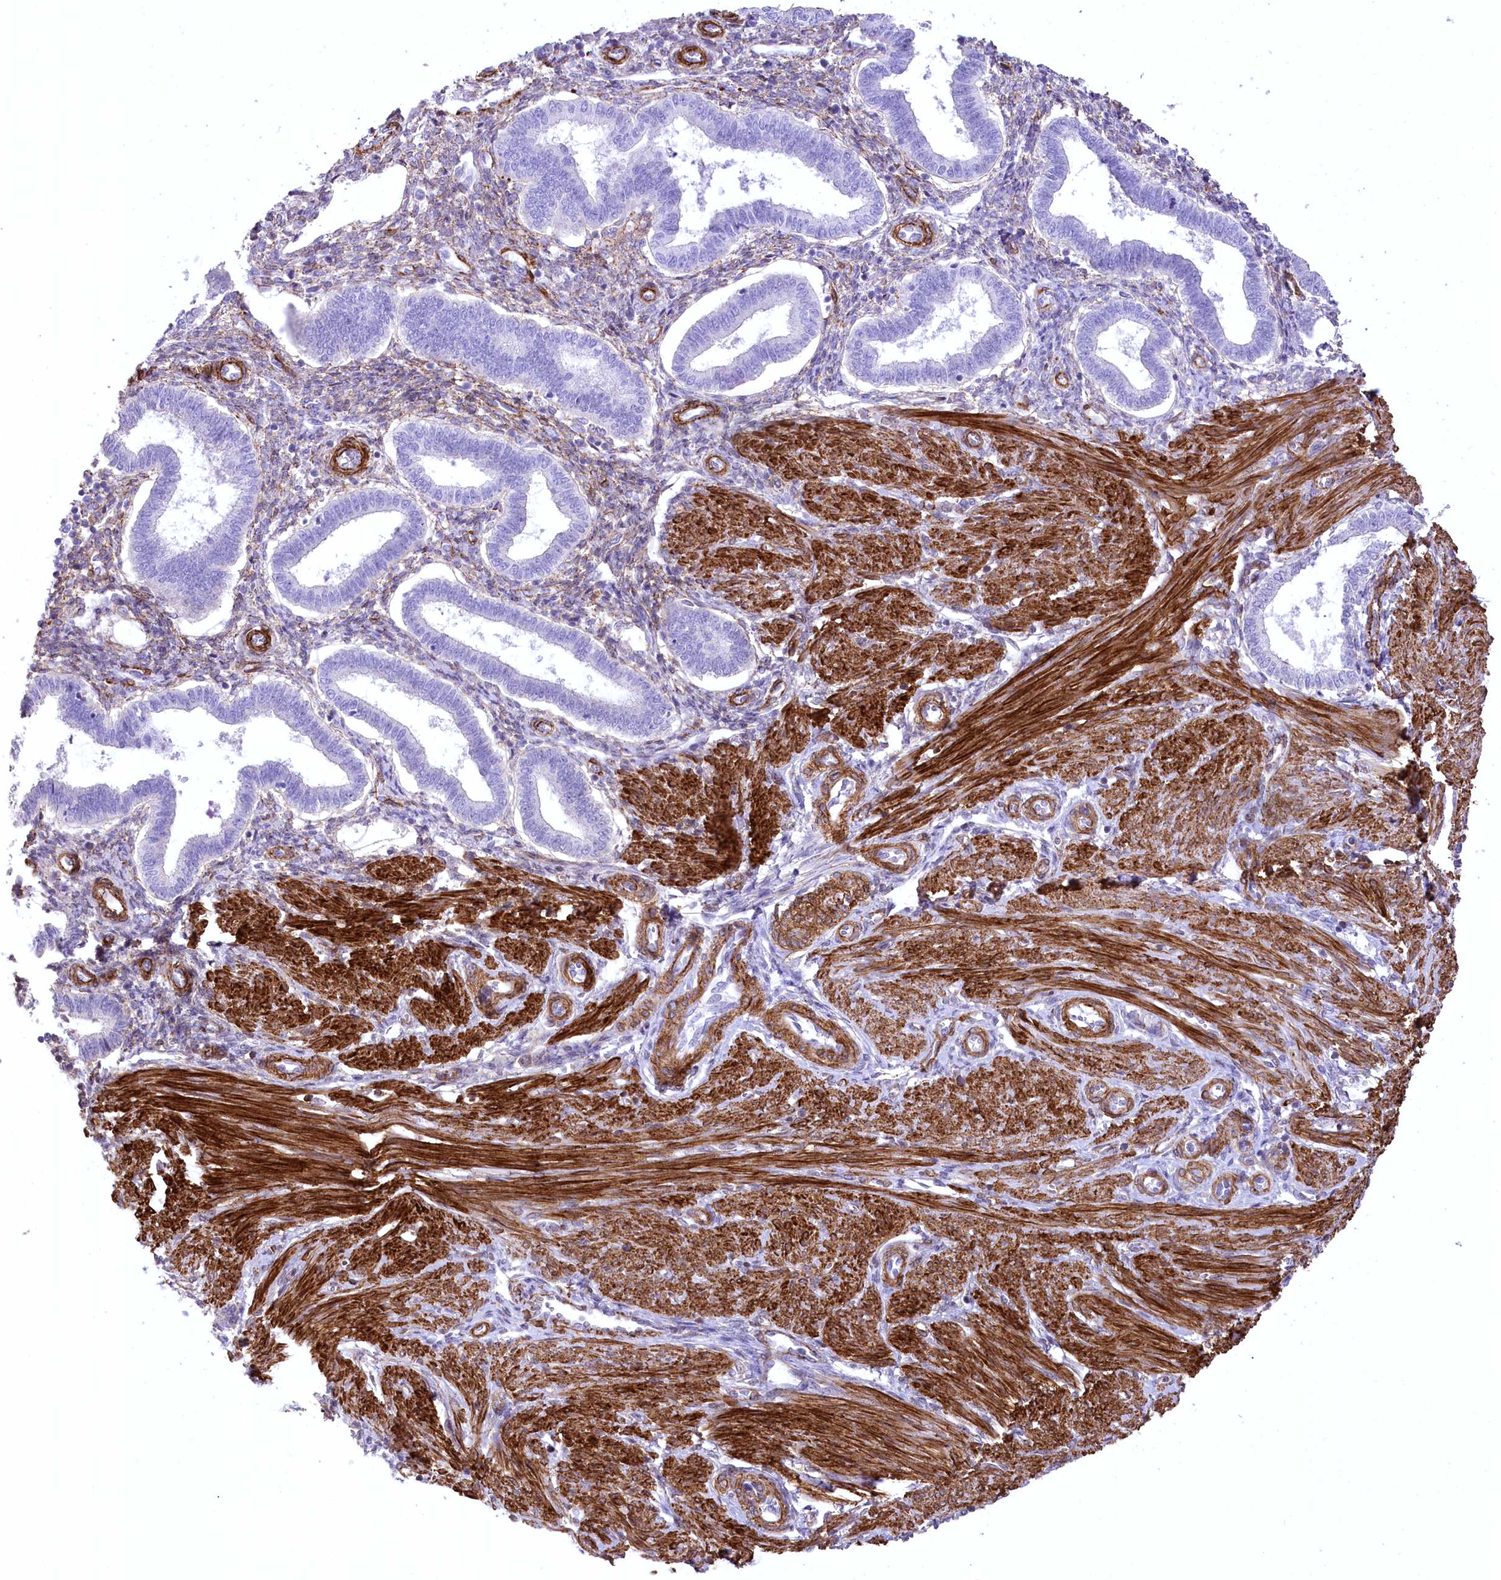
{"staining": {"intensity": "moderate", "quantity": "25%-75%", "location": "cytoplasmic/membranous"}, "tissue": "endometrium", "cell_type": "Cells in endometrial stroma", "image_type": "normal", "snomed": [{"axis": "morphology", "description": "Normal tissue, NOS"}, {"axis": "topography", "description": "Endometrium"}], "caption": "IHC (DAB (3,3'-diaminobenzidine)) staining of unremarkable endometrium reveals moderate cytoplasmic/membranous protein expression in about 25%-75% of cells in endometrial stroma. The staining was performed using DAB, with brown indicating positive protein expression. Nuclei are stained blue with hematoxylin.", "gene": "SYNPO2", "patient": {"sex": "female", "age": 24}}